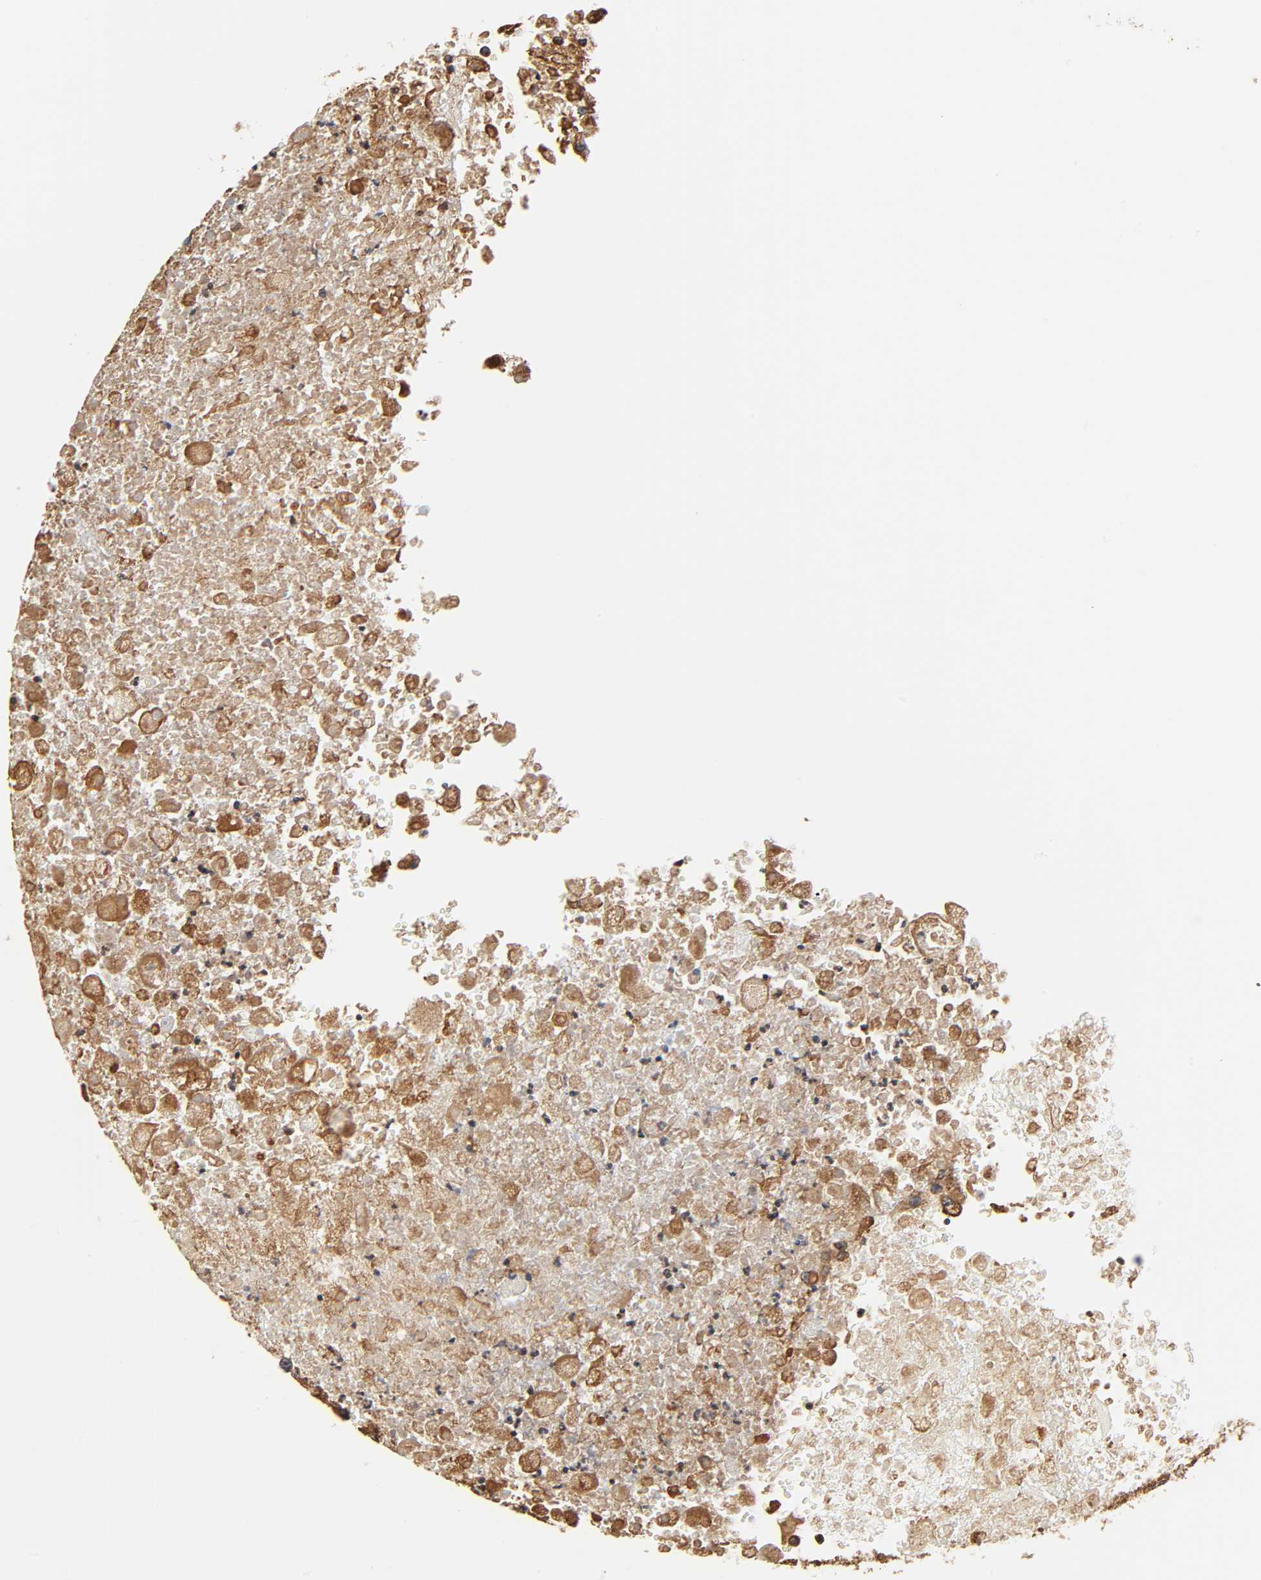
{"staining": {"intensity": "moderate", "quantity": ">75%", "location": "cytoplasmic/membranous"}, "tissue": "renal cancer", "cell_type": "Tumor cells", "image_type": "cancer", "snomed": [{"axis": "morphology", "description": "Adenocarcinoma, NOS"}, {"axis": "topography", "description": "Kidney"}], "caption": "Moderate cytoplasmic/membranous protein expression is appreciated in approximately >75% of tumor cells in renal cancer (adenocarcinoma). (DAB (3,3'-diaminobenzidine) IHC, brown staining for protein, blue staining for nuclei).", "gene": "BCAP31", "patient": {"sex": "female", "age": 83}}